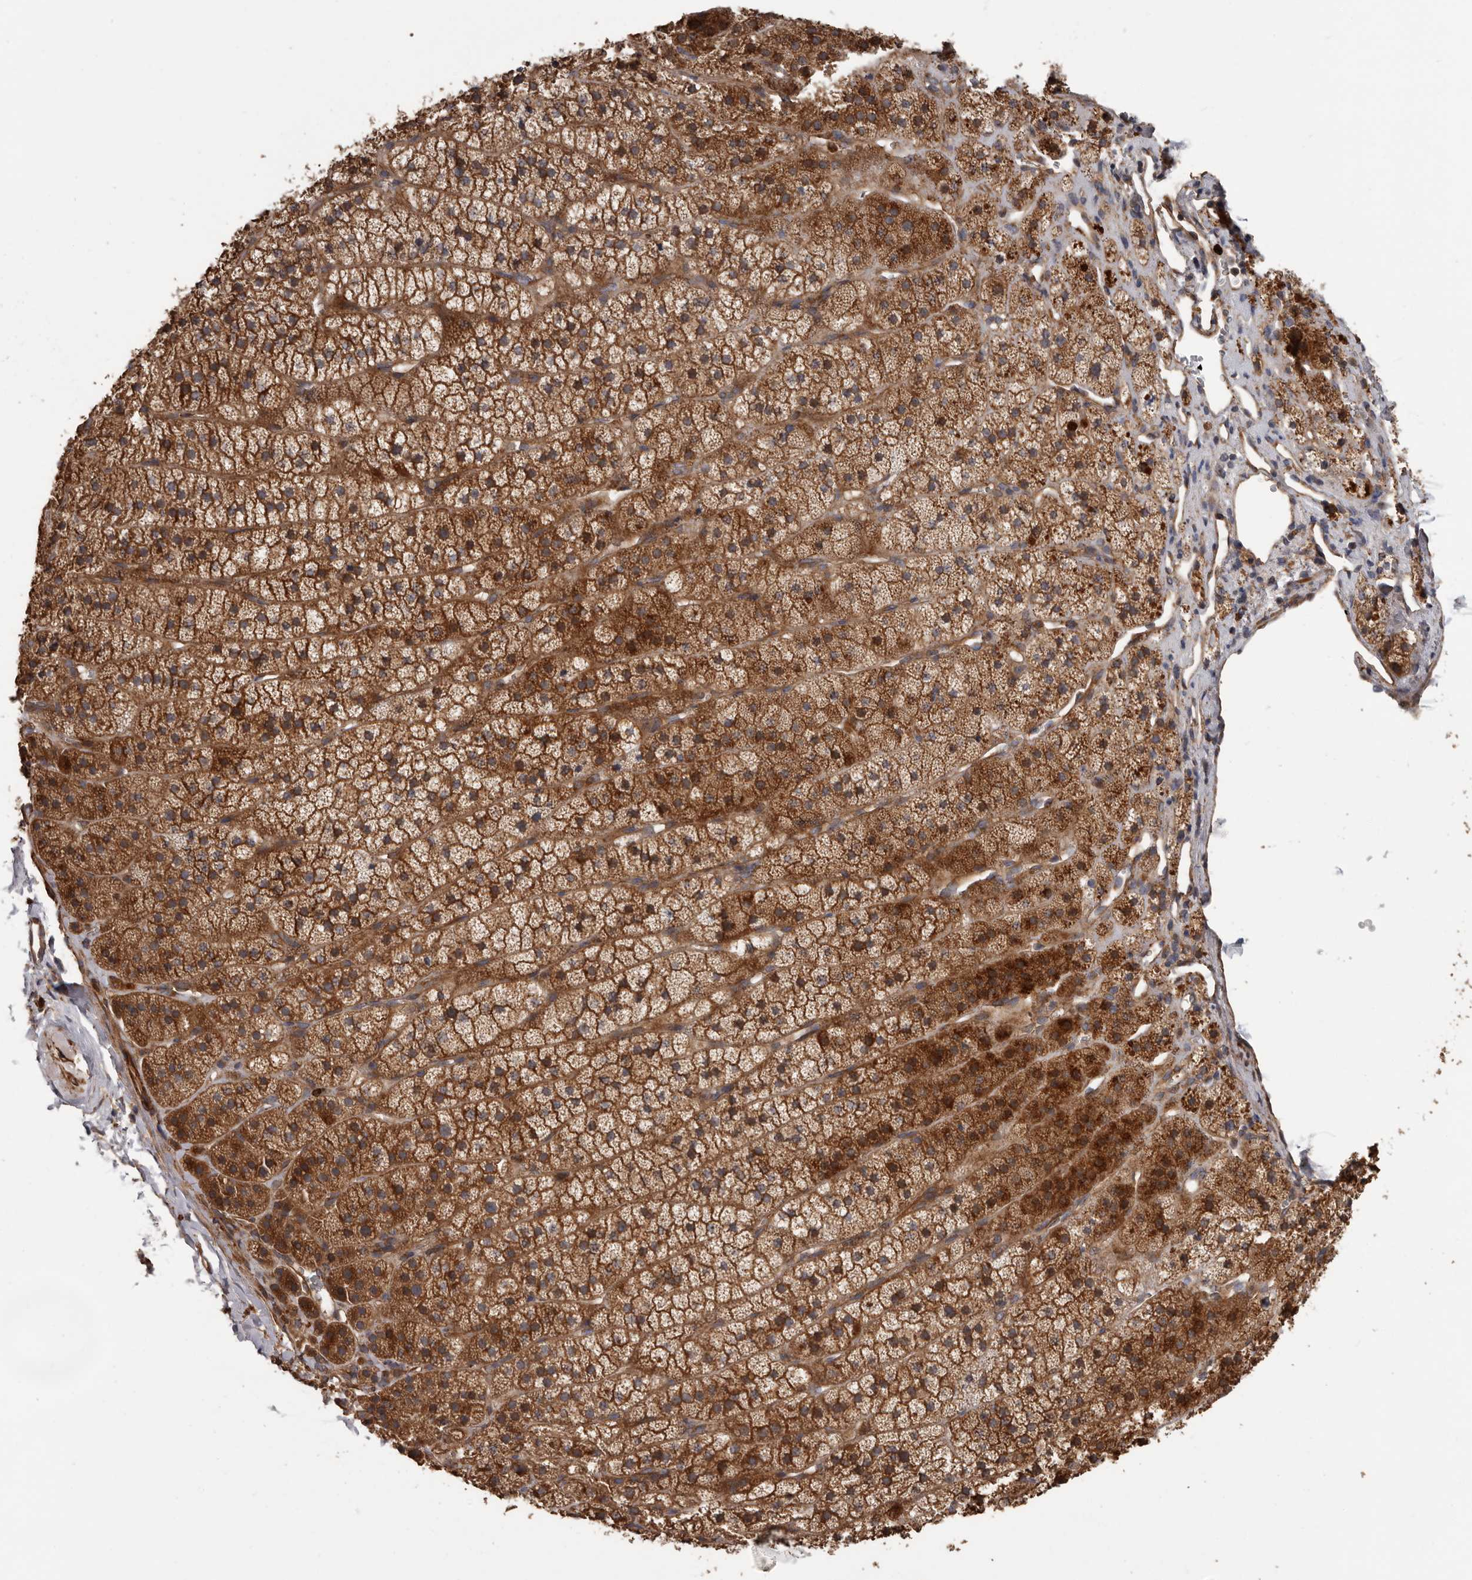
{"staining": {"intensity": "strong", "quantity": ">75%", "location": "cytoplasmic/membranous"}, "tissue": "adrenal gland", "cell_type": "Glandular cells", "image_type": "normal", "snomed": [{"axis": "morphology", "description": "Normal tissue, NOS"}, {"axis": "topography", "description": "Adrenal gland"}], "caption": "Strong cytoplasmic/membranous positivity is identified in about >75% of glandular cells in unremarkable adrenal gland. (IHC, brightfield microscopy, high magnification).", "gene": "ARHGEF5", "patient": {"sex": "female", "age": 44}}